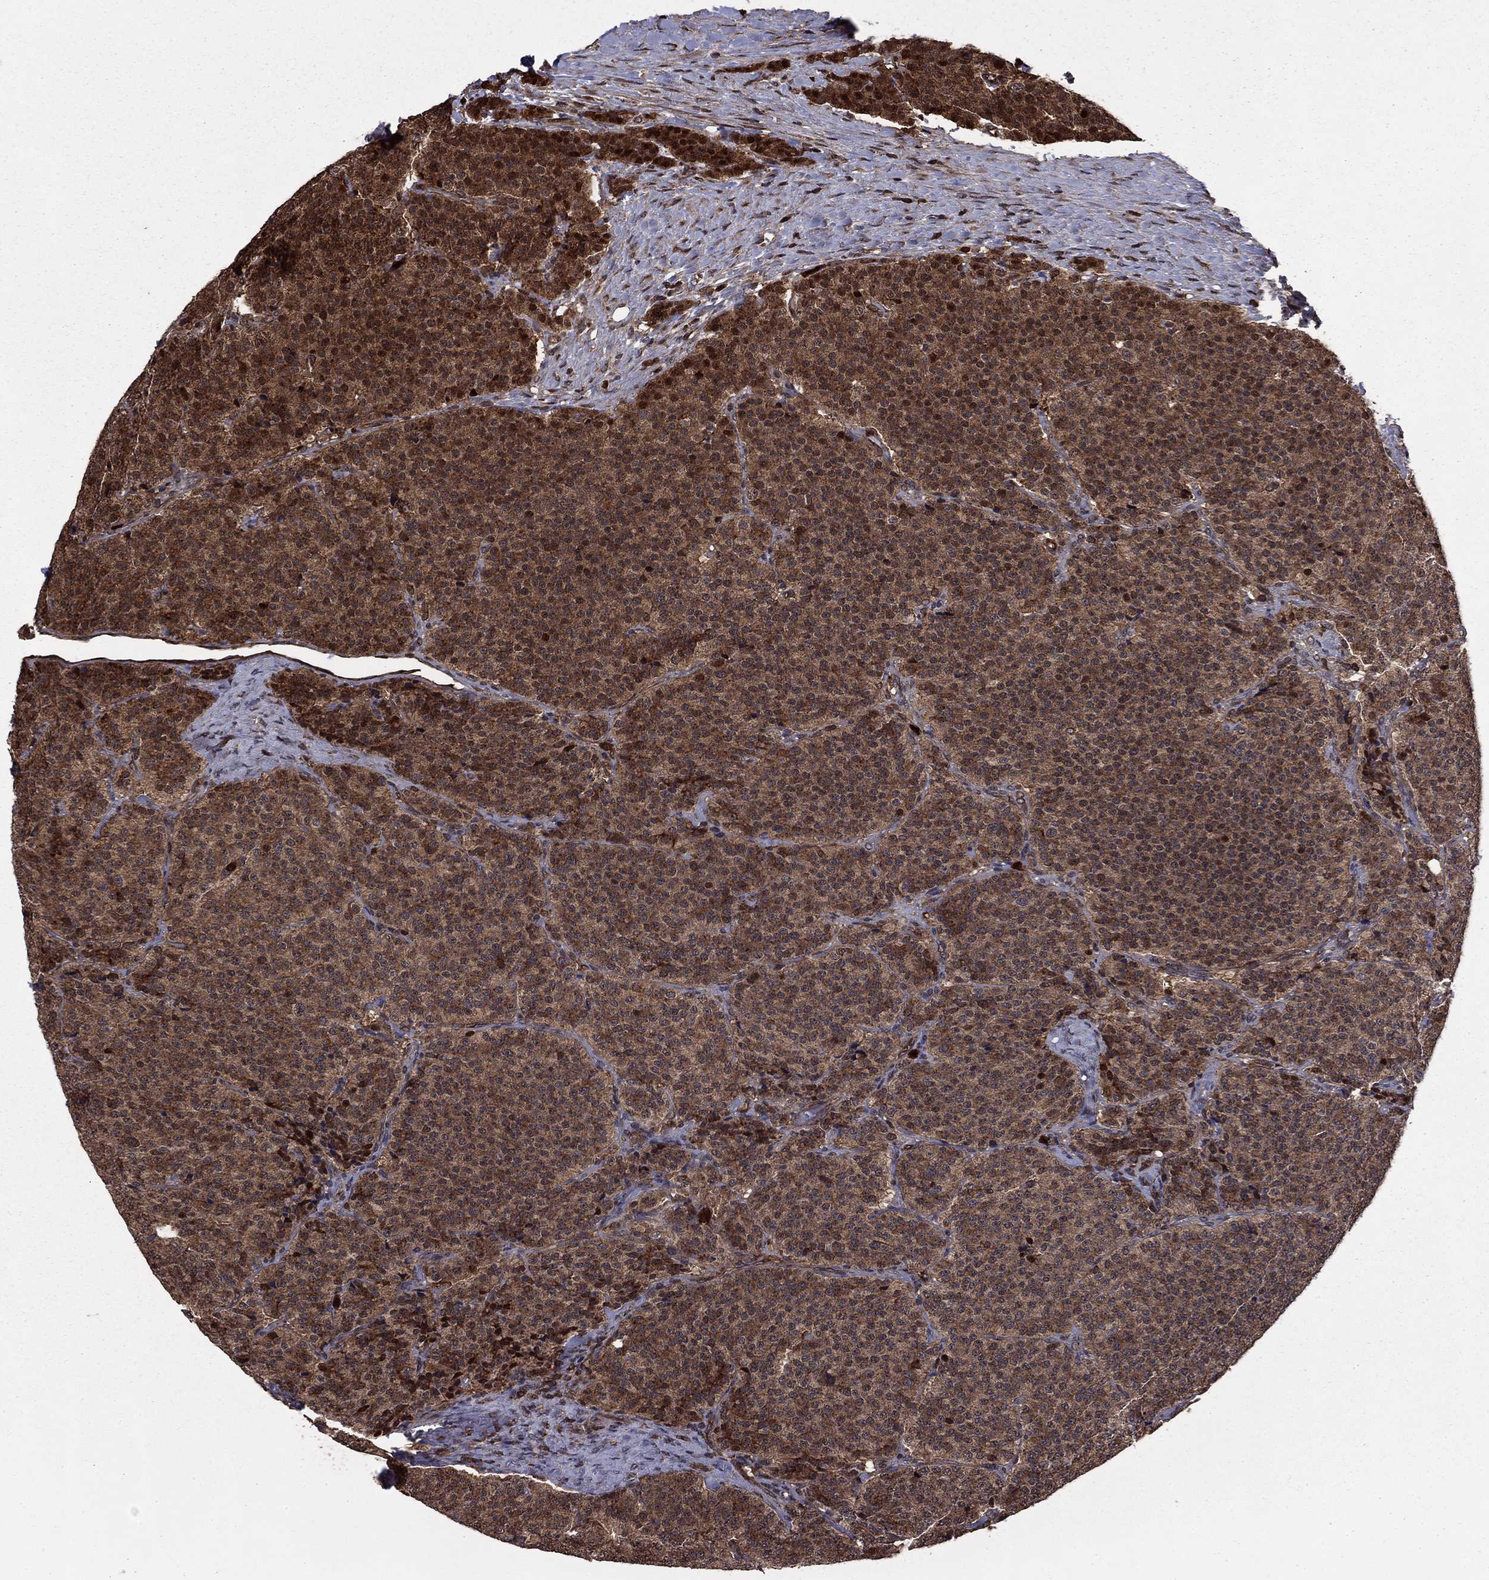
{"staining": {"intensity": "moderate", "quantity": ">75%", "location": "cytoplasmic/membranous"}, "tissue": "carcinoid", "cell_type": "Tumor cells", "image_type": "cancer", "snomed": [{"axis": "morphology", "description": "Carcinoid, malignant, NOS"}, {"axis": "topography", "description": "Small intestine"}], "caption": "A photomicrograph of human carcinoid stained for a protein exhibits moderate cytoplasmic/membranous brown staining in tumor cells. Immunohistochemistry (ihc) stains the protein of interest in brown and the nuclei are stained blue.", "gene": "GYG1", "patient": {"sex": "female", "age": 58}}